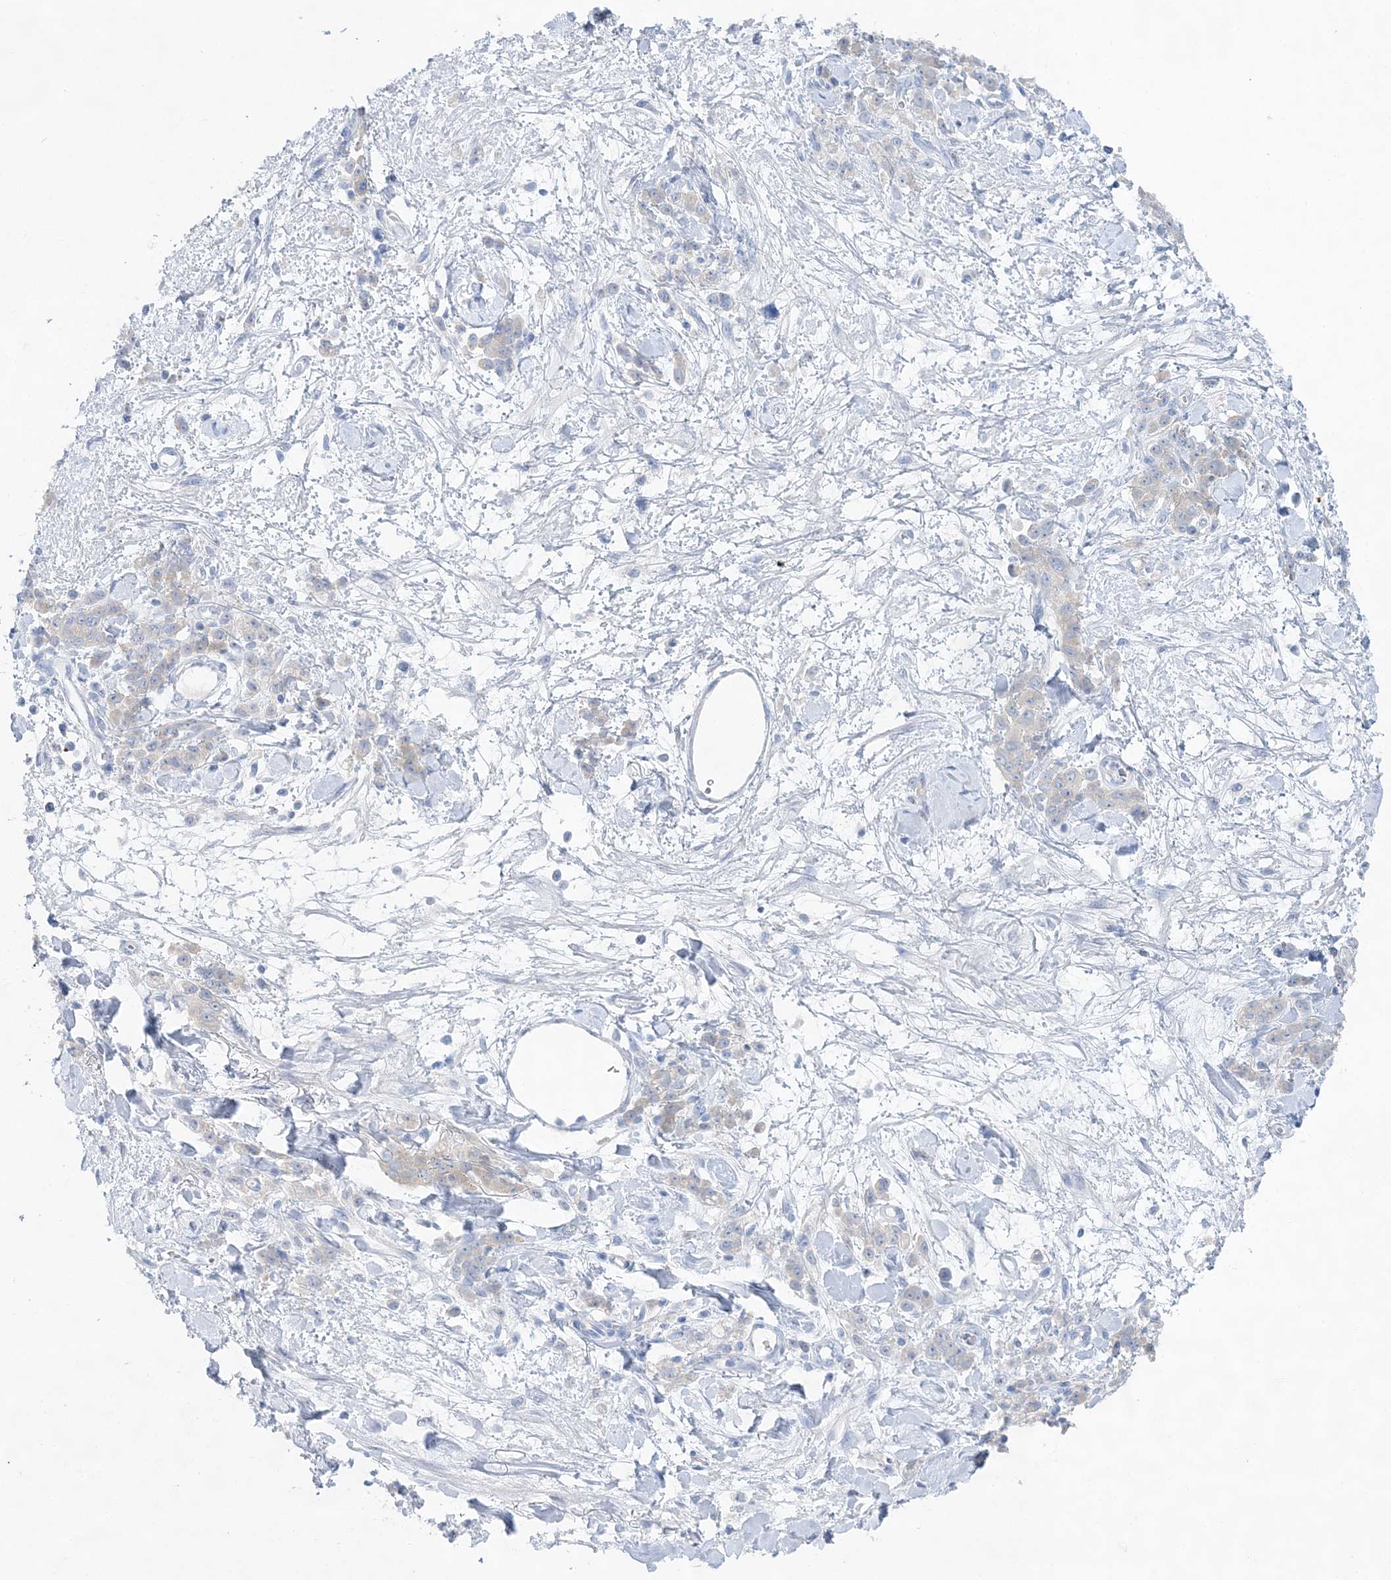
{"staining": {"intensity": "negative", "quantity": "none", "location": "none"}, "tissue": "stomach cancer", "cell_type": "Tumor cells", "image_type": "cancer", "snomed": [{"axis": "morphology", "description": "Normal tissue, NOS"}, {"axis": "morphology", "description": "Adenocarcinoma, NOS"}, {"axis": "topography", "description": "Stomach"}], "caption": "IHC image of neoplastic tissue: human stomach cancer stained with DAB (3,3'-diaminobenzidine) displays no significant protein staining in tumor cells. The staining was performed using DAB to visualize the protein expression in brown, while the nuclei were stained in blue with hematoxylin (Magnification: 20x).", "gene": "SLC5A6", "patient": {"sex": "male", "age": 82}}